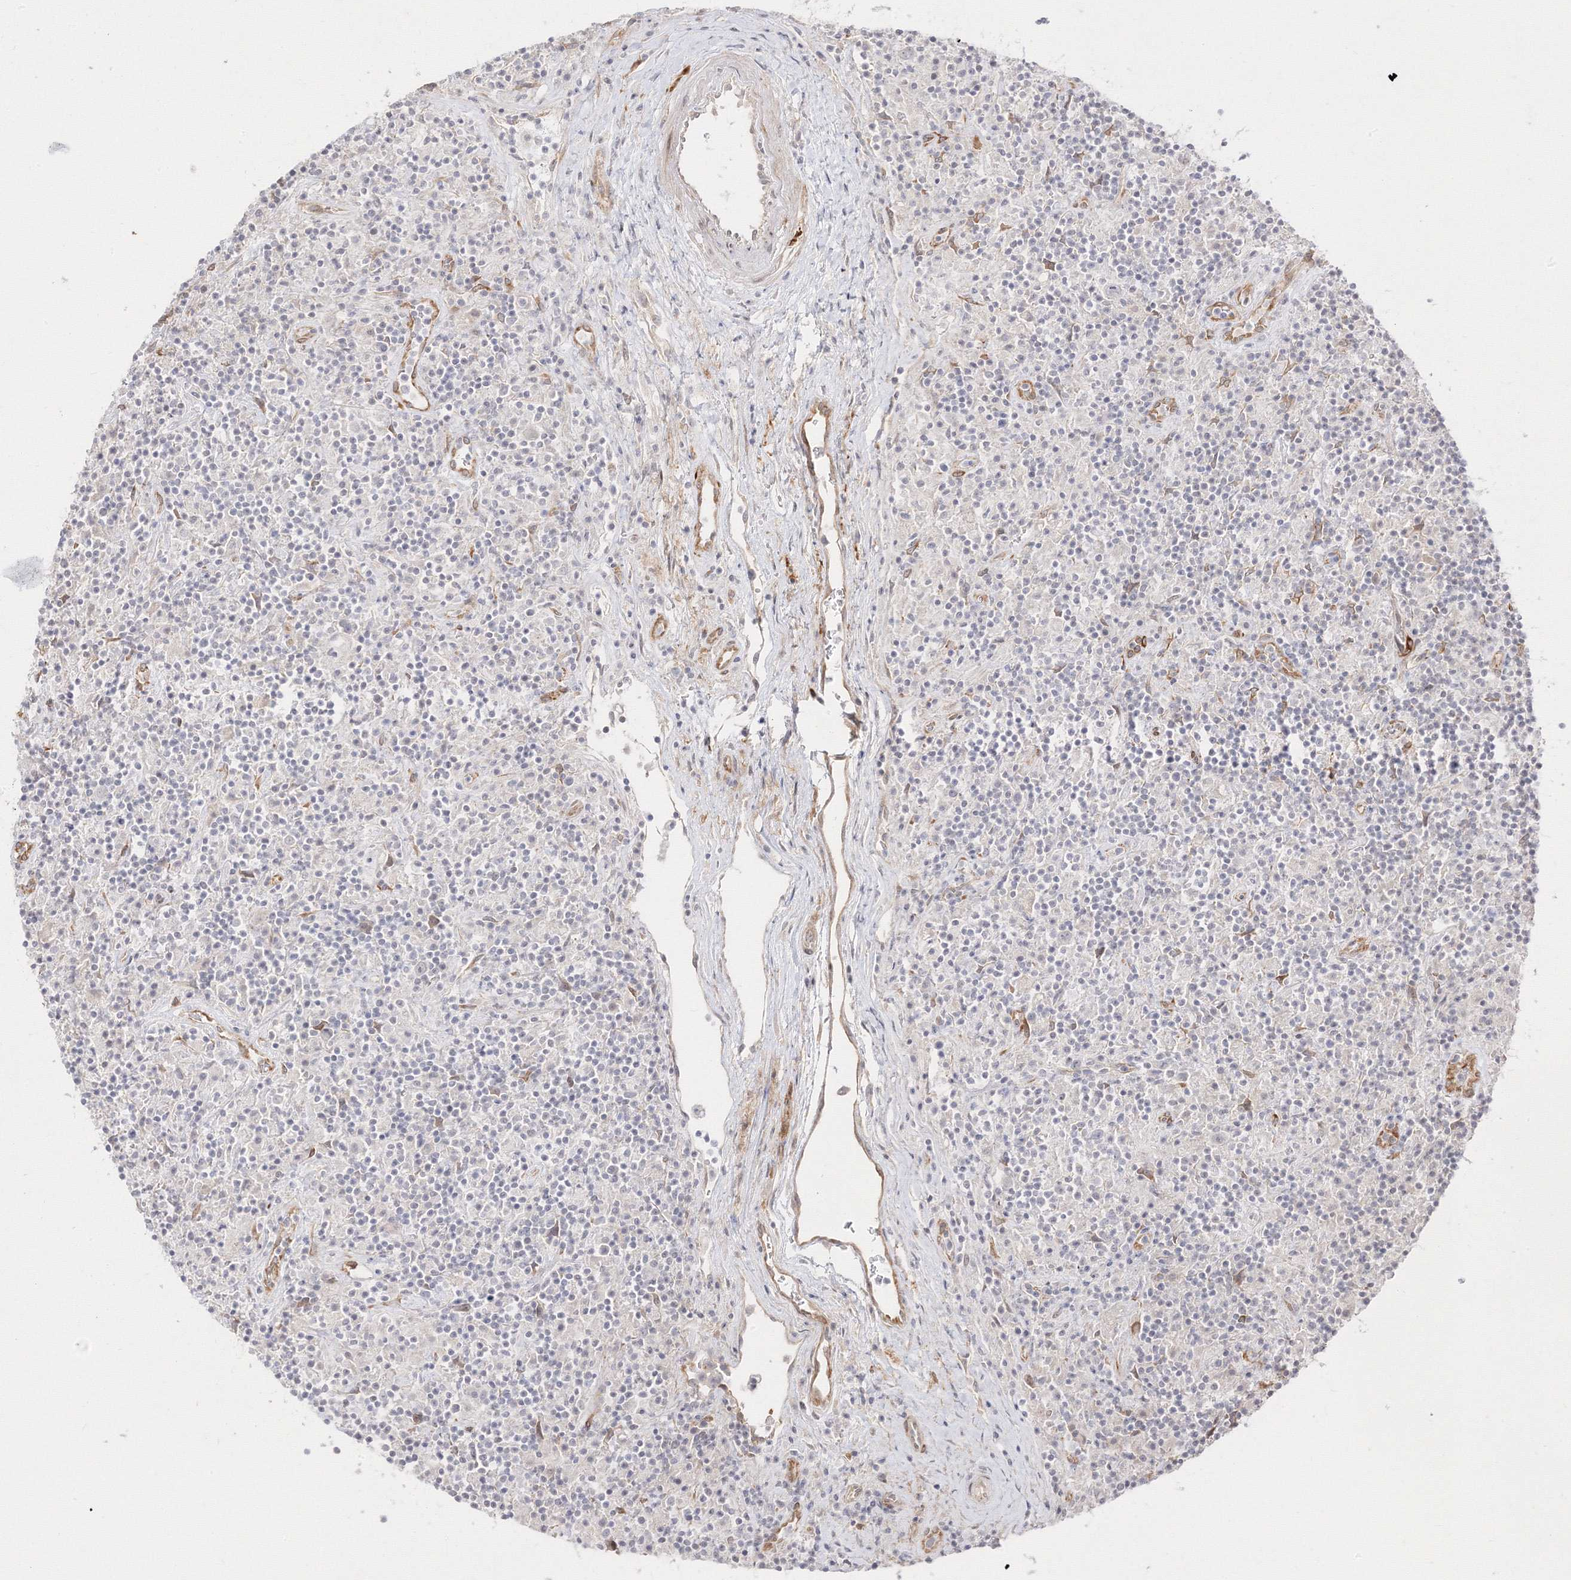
{"staining": {"intensity": "negative", "quantity": "none", "location": "none"}, "tissue": "lymphoma", "cell_type": "Tumor cells", "image_type": "cancer", "snomed": [{"axis": "morphology", "description": "Hodgkin's disease, NOS"}, {"axis": "topography", "description": "Lymph node"}], "caption": "A high-resolution image shows immunohistochemistry (IHC) staining of lymphoma, which demonstrates no significant expression in tumor cells. (Brightfield microscopy of DAB immunohistochemistry at high magnification).", "gene": "C2CD2", "patient": {"sex": "male", "age": 70}}